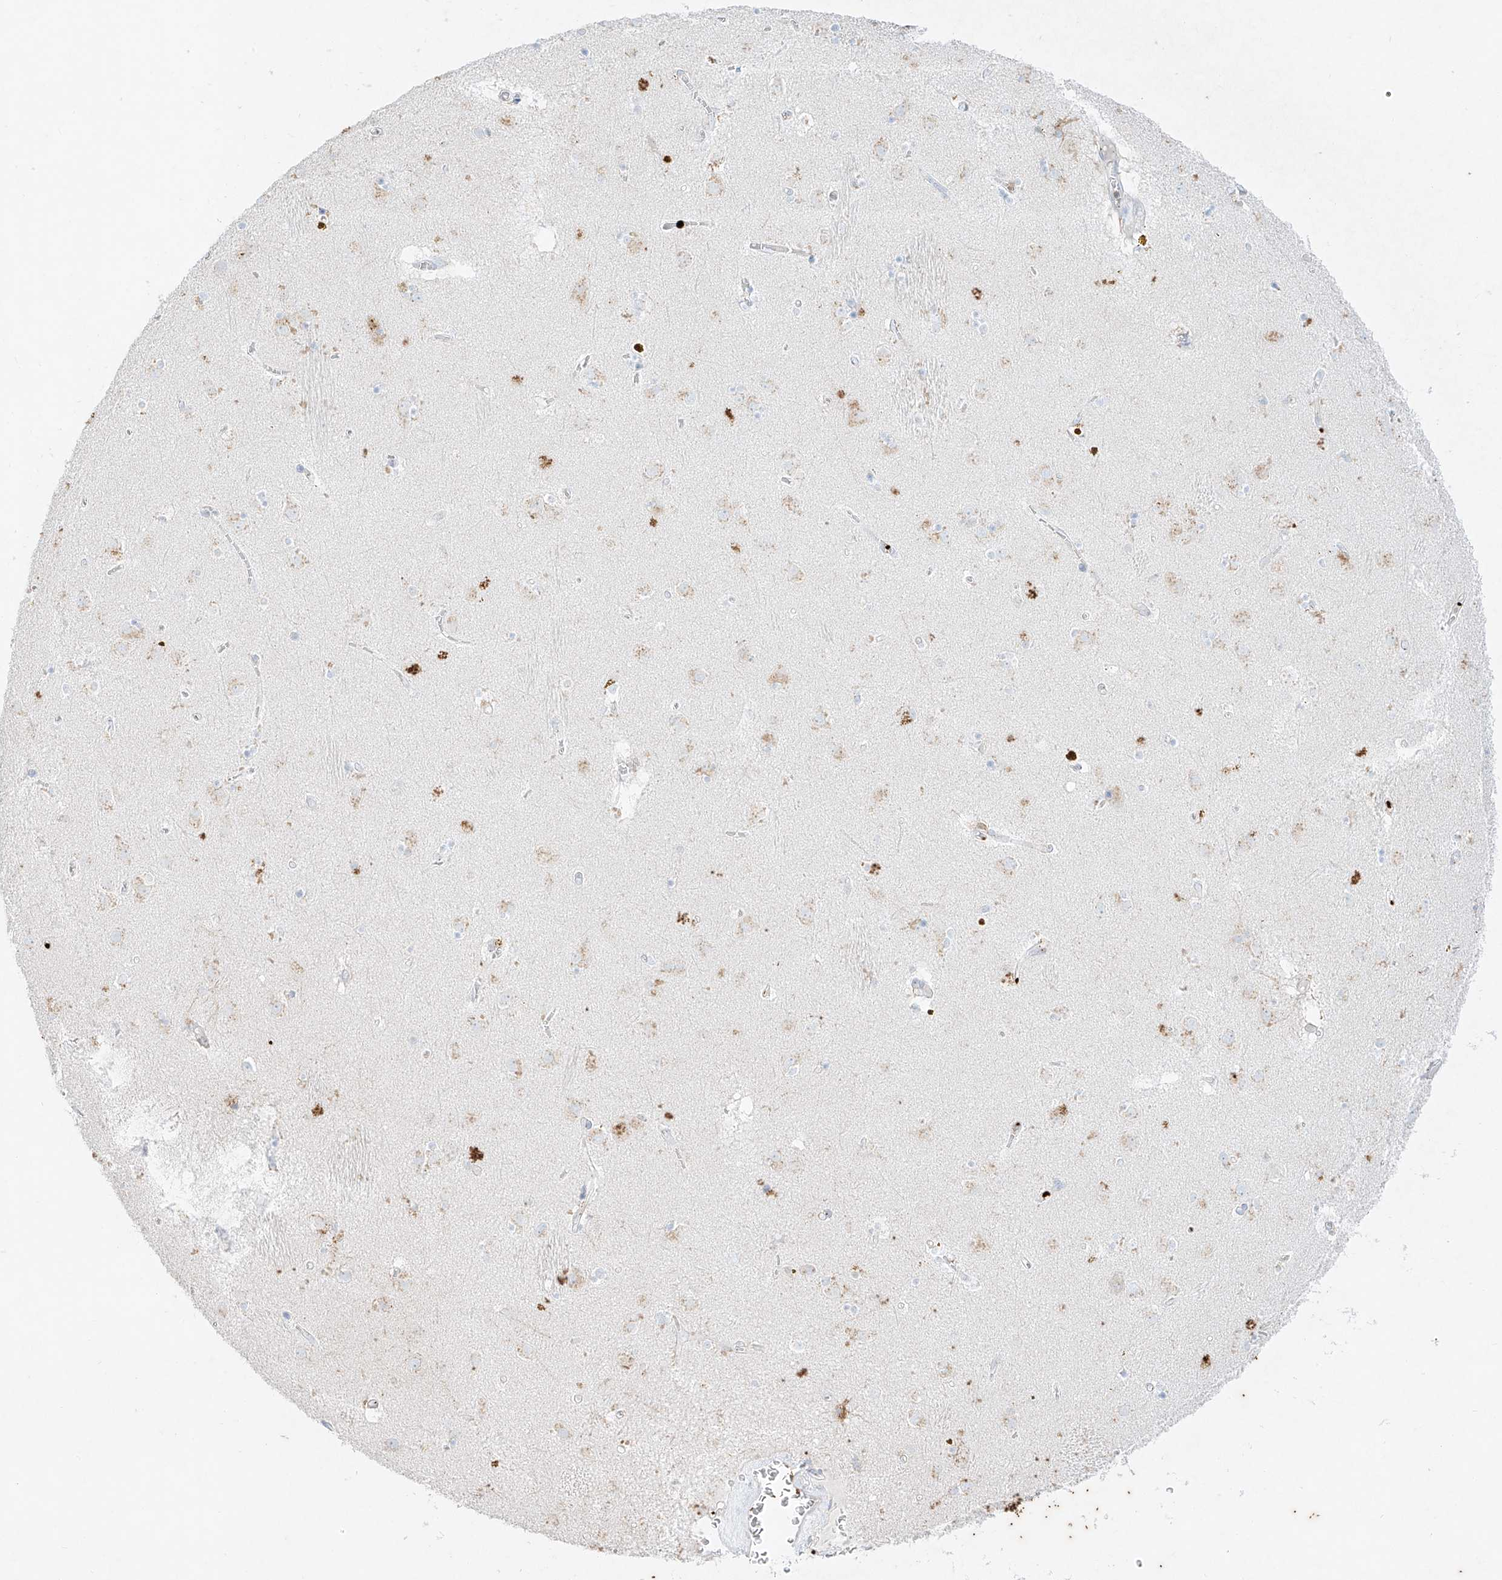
{"staining": {"intensity": "negative", "quantity": "none", "location": "none"}, "tissue": "caudate", "cell_type": "Glial cells", "image_type": "normal", "snomed": [{"axis": "morphology", "description": "Normal tissue, NOS"}, {"axis": "topography", "description": "Lateral ventricle wall"}], "caption": "Glial cells show no significant positivity in unremarkable caudate. (Stains: DAB immunohistochemistry with hematoxylin counter stain, Microscopy: brightfield microscopy at high magnification).", "gene": "PLEK", "patient": {"sex": "male", "age": 70}}